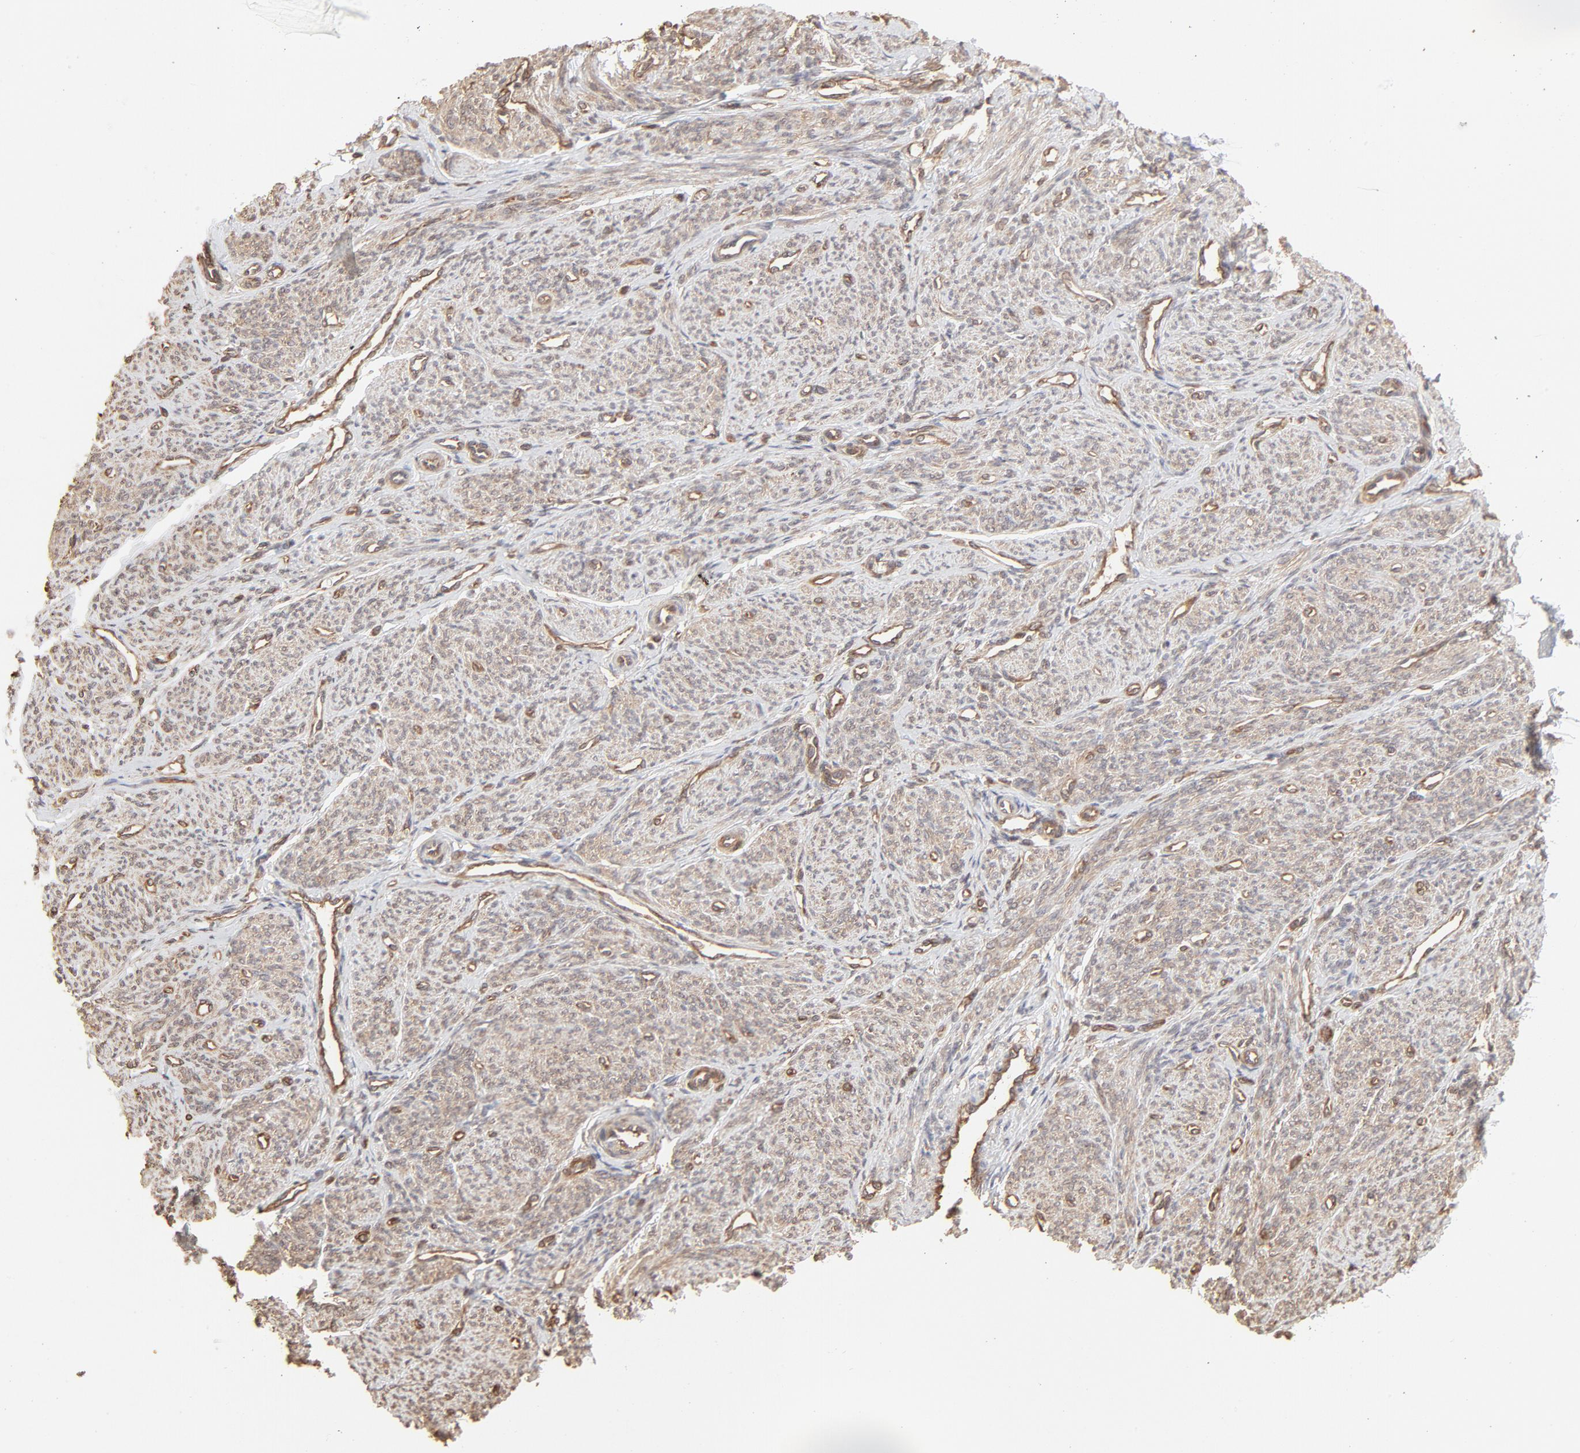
{"staining": {"intensity": "weak", "quantity": ">75%", "location": "cytoplasmic/membranous"}, "tissue": "smooth muscle", "cell_type": "Smooth muscle cells", "image_type": "normal", "snomed": [{"axis": "morphology", "description": "Normal tissue, NOS"}, {"axis": "topography", "description": "Smooth muscle"}], "caption": "The photomicrograph demonstrates staining of unremarkable smooth muscle, revealing weak cytoplasmic/membranous protein staining (brown color) within smooth muscle cells.", "gene": "PPP2CA", "patient": {"sex": "female", "age": 65}}